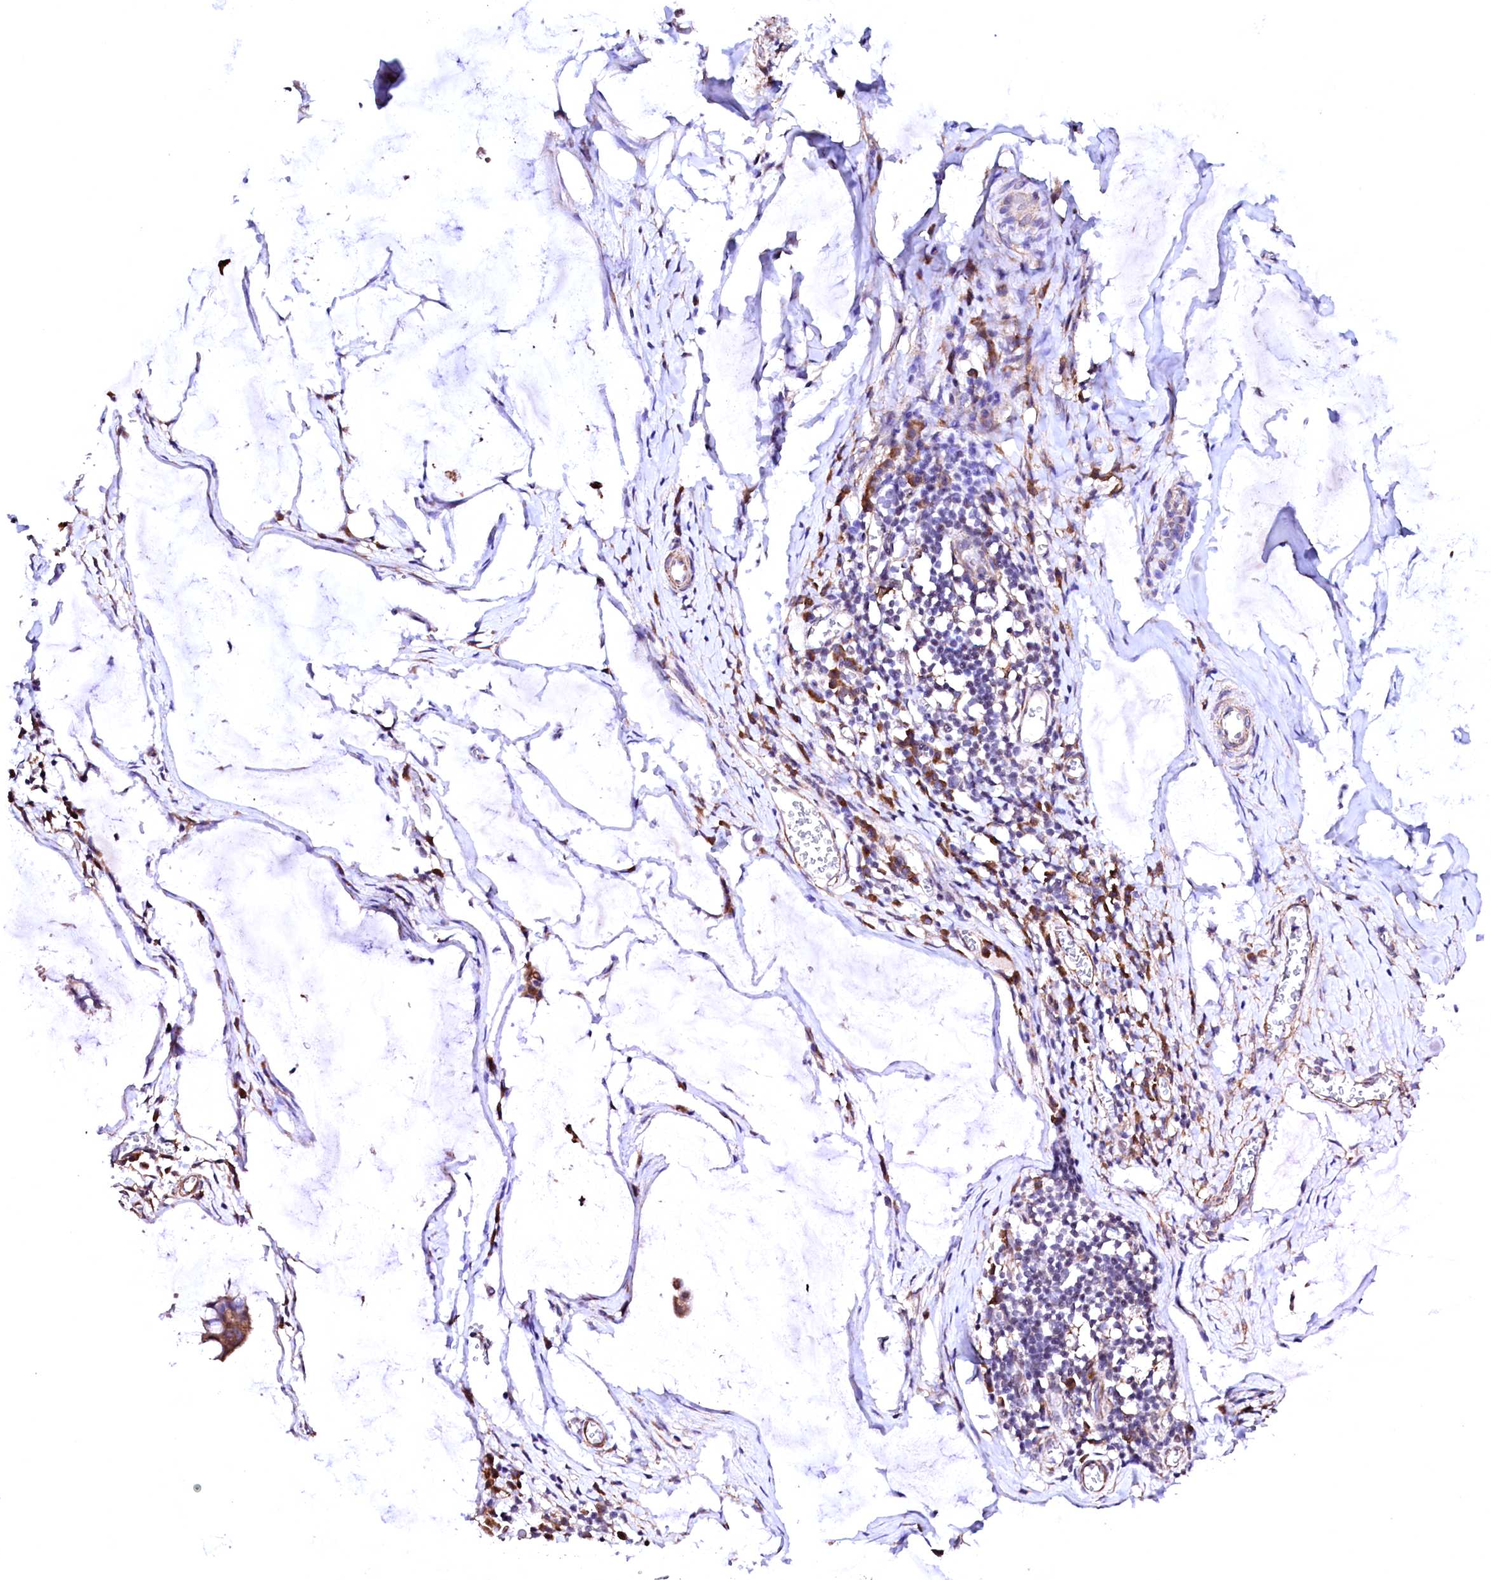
{"staining": {"intensity": "moderate", "quantity": ">75%", "location": "cytoplasmic/membranous"}, "tissue": "ovarian cancer", "cell_type": "Tumor cells", "image_type": "cancer", "snomed": [{"axis": "morphology", "description": "Cystadenocarcinoma, mucinous, NOS"}, {"axis": "topography", "description": "Ovary"}], "caption": "About >75% of tumor cells in human ovarian cancer (mucinous cystadenocarcinoma) demonstrate moderate cytoplasmic/membranous protein expression as visualized by brown immunohistochemical staining.", "gene": "GPR176", "patient": {"sex": "female", "age": 73}}